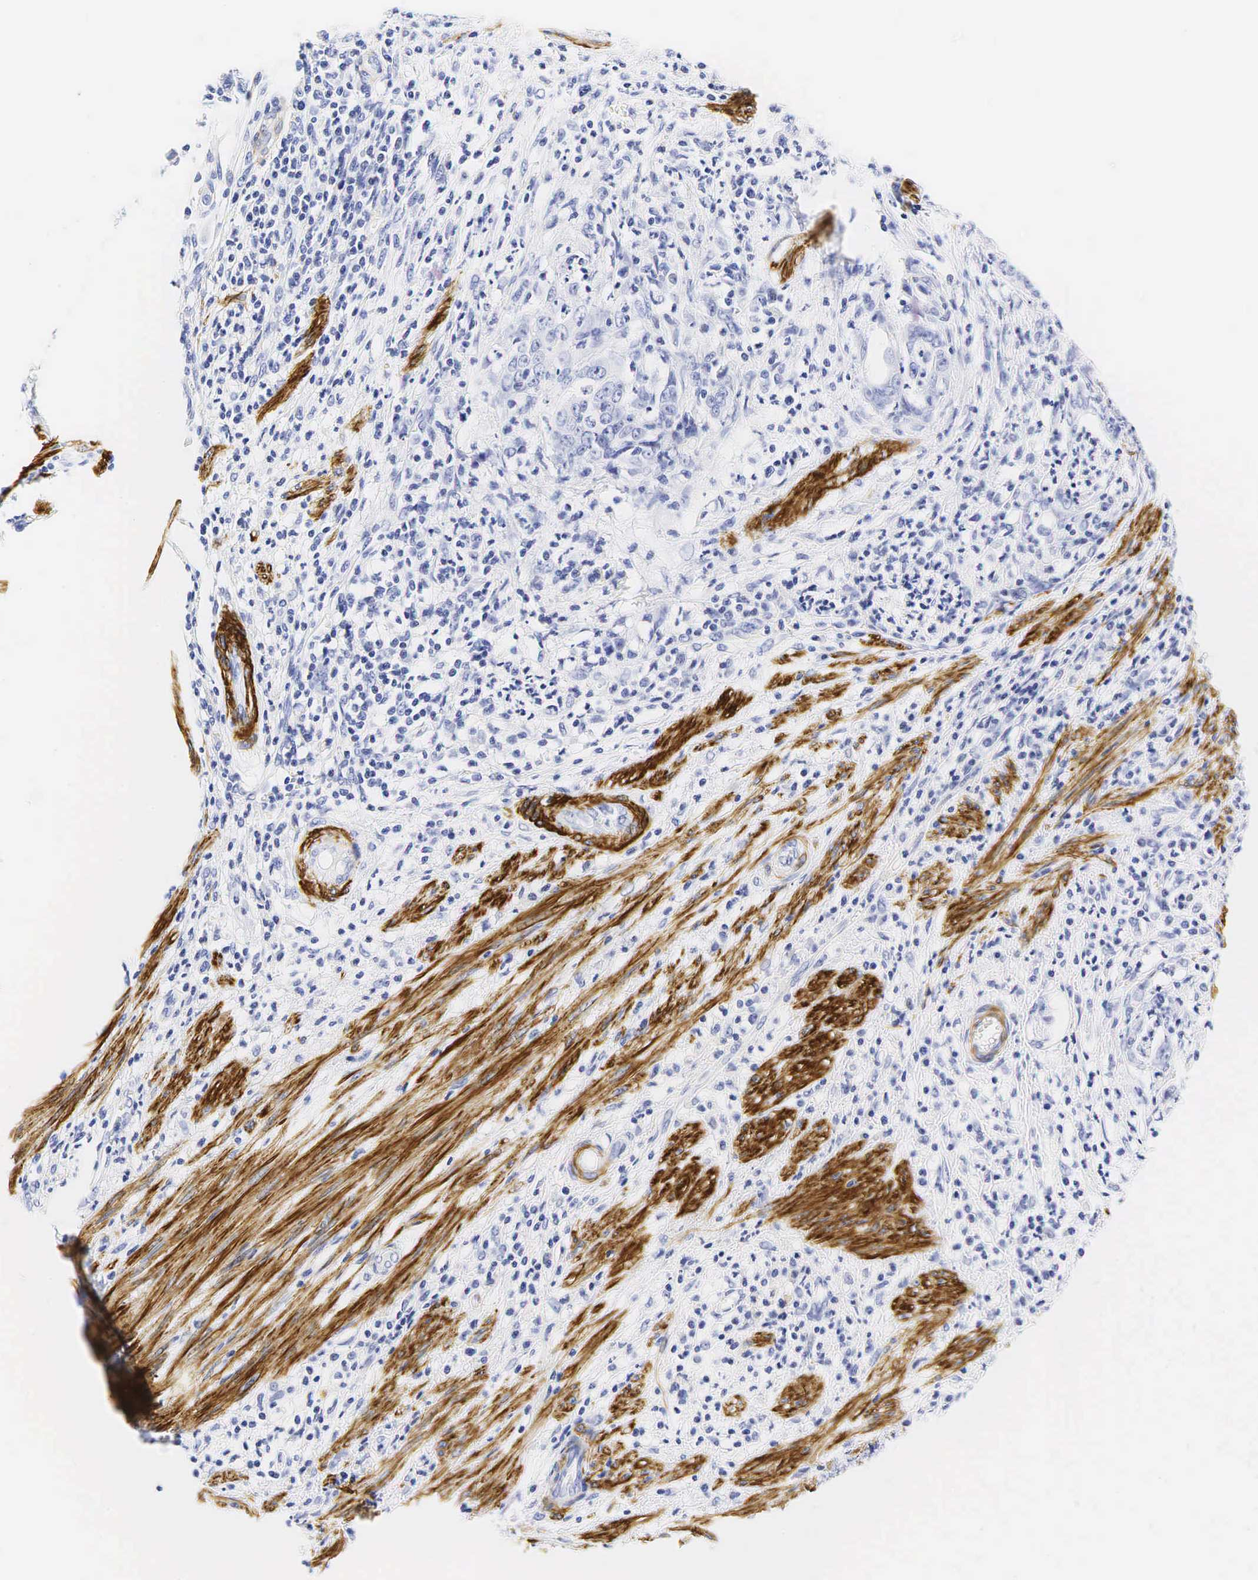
{"staining": {"intensity": "negative", "quantity": "none", "location": "none"}, "tissue": "stomach cancer", "cell_type": "Tumor cells", "image_type": "cancer", "snomed": [{"axis": "morphology", "description": "Adenocarcinoma, NOS"}, {"axis": "topography", "description": "Stomach, lower"}], "caption": "Immunohistochemistry image of human stomach cancer stained for a protein (brown), which demonstrates no staining in tumor cells.", "gene": "CALD1", "patient": {"sex": "female", "age": 86}}